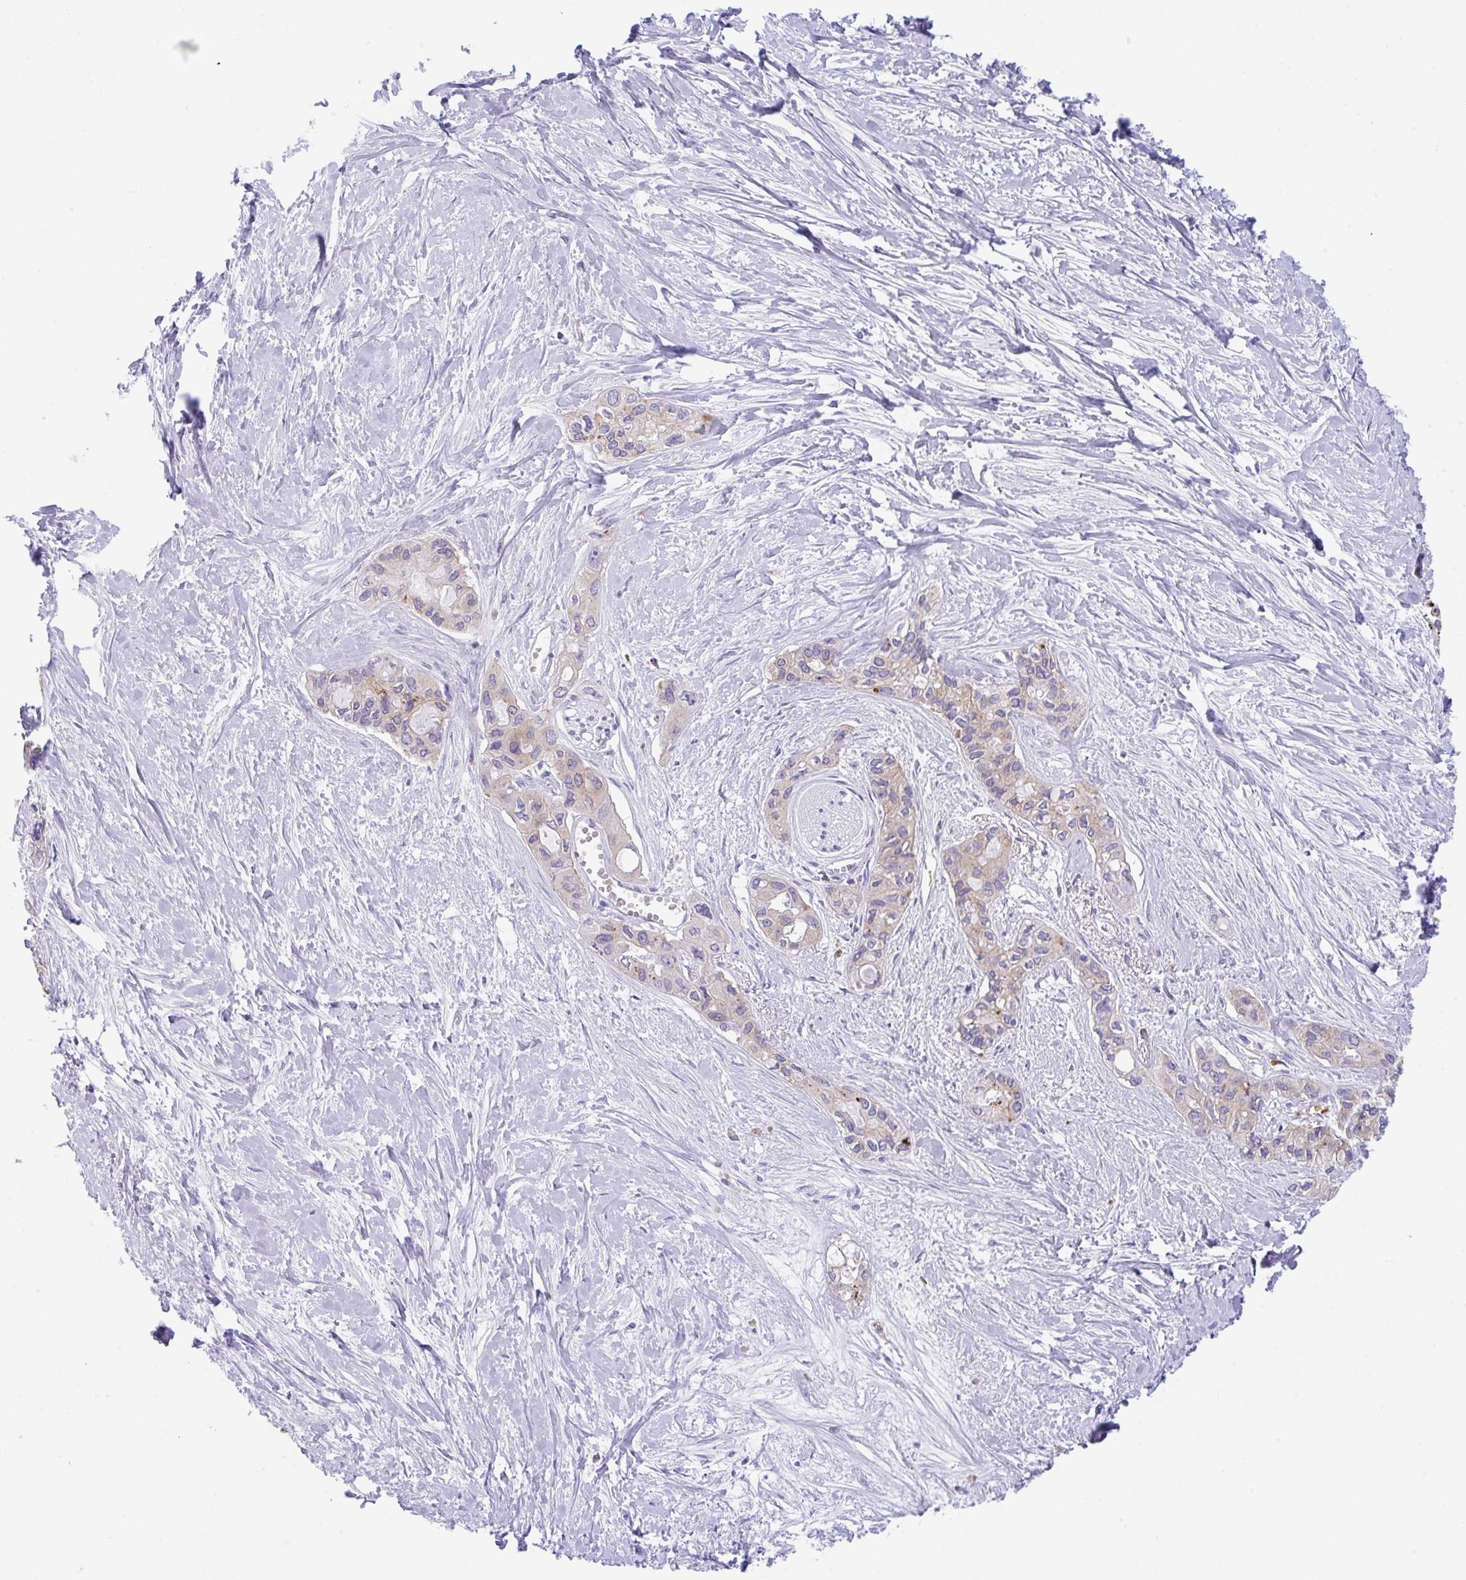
{"staining": {"intensity": "weak", "quantity": "<25%", "location": "cytoplasmic/membranous"}, "tissue": "pancreatic cancer", "cell_type": "Tumor cells", "image_type": "cancer", "snomed": [{"axis": "morphology", "description": "Adenocarcinoma, NOS"}, {"axis": "topography", "description": "Pancreas"}], "caption": "Protein analysis of pancreatic cancer (adenocarcinoma) demonstrates no significant staining in tumor cells.", "gene": "TRAF4", "patient": {"sex": "female", "age": 50}}